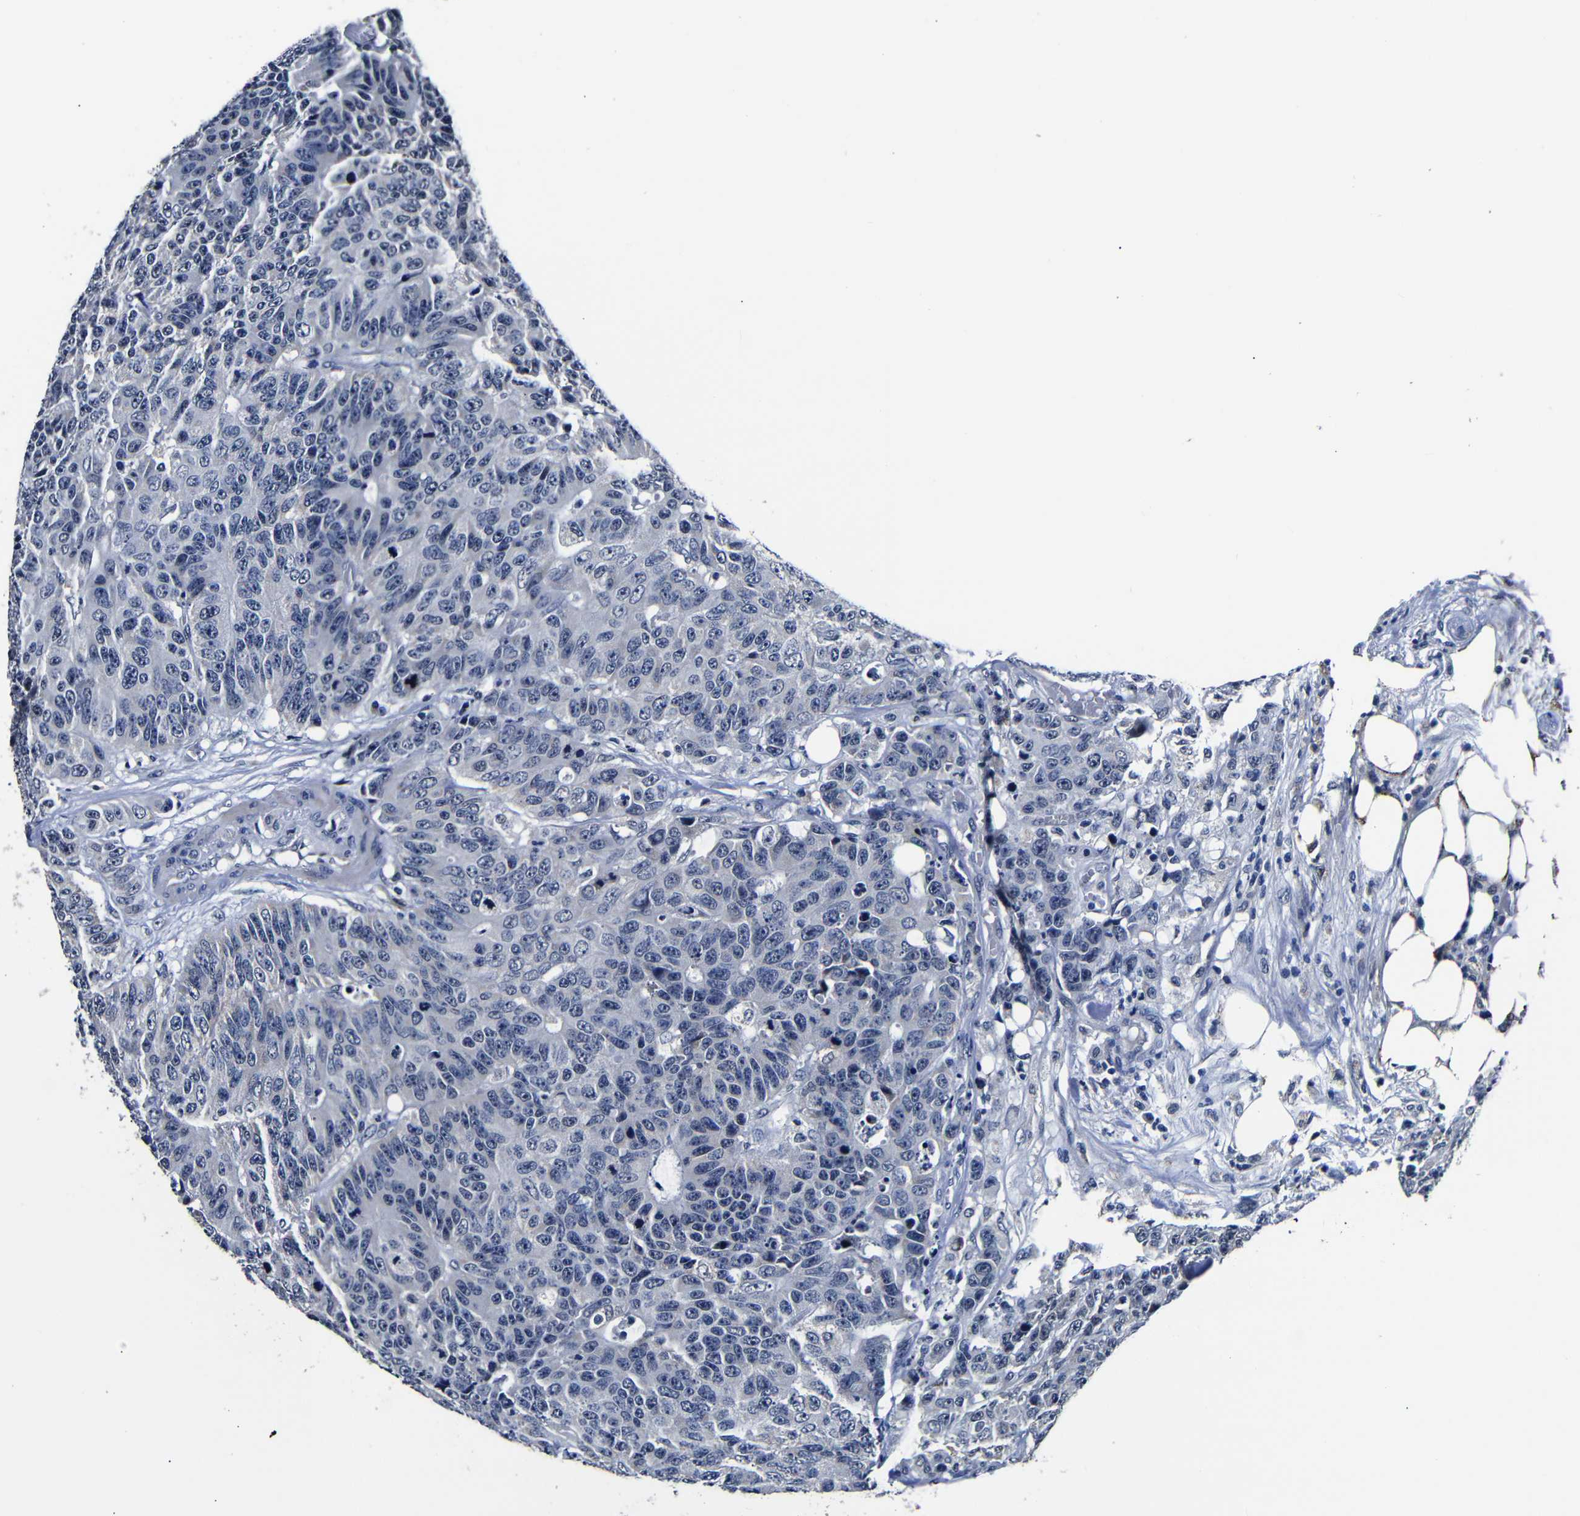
{"staining": {"intensity": "negative", "quantity": "none", "location": "none"}, "tissue": "colorectal cancer", "cell_type": "Tumor cells", "image_type": "cancer", "snomed": [{"axis": "morphology", "description": "Adenocarcinoma, NOS"}, {"axis": "topography", "description": "Colon"}], "caption": "There is no significant staining in tumor cells of colorectal cancer.", "gene": "DEPP1", "patient": {"sex": "female", "age": 86}}